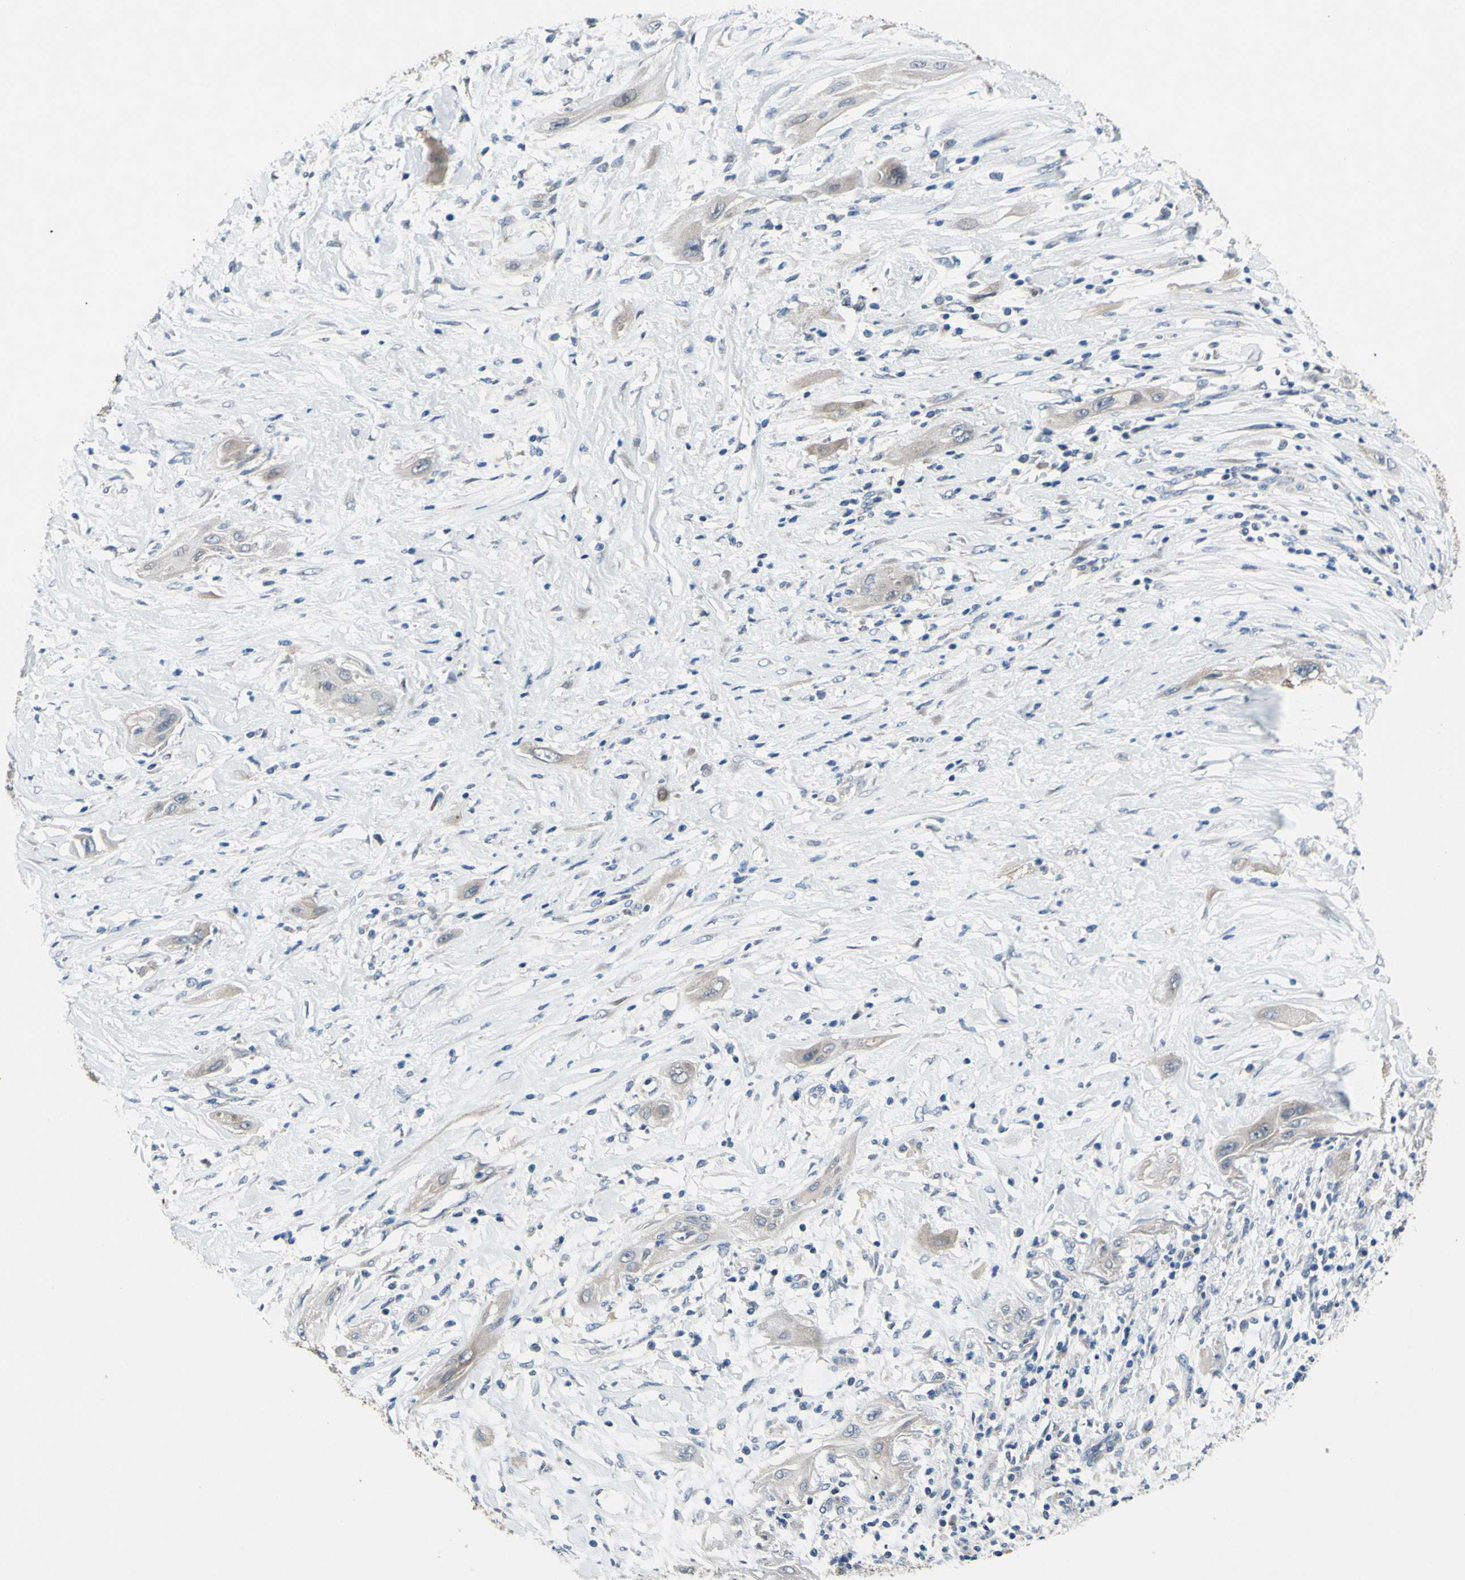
{"staining": {"intensity": "weak", "quantity": ">75%", "location": "cytoplasmic/membranous"}, "tissue": "lung cancer", "cell_type": "Tumor cells", "image_type": "cancer", "snomed": [{"axis": "morphology", "description": "Squamous cell carcinoma, NOS"}, {"axis": "topography", "description": "Lung"}], "caption": "DAB immunohistochemical staining of human lung cancer shows weak cytoplasmic/membranous protein staining in about >75% of tumor cells.", "gene": "GRAMD2B", "patient": {"sex": "female", "age": 47}}